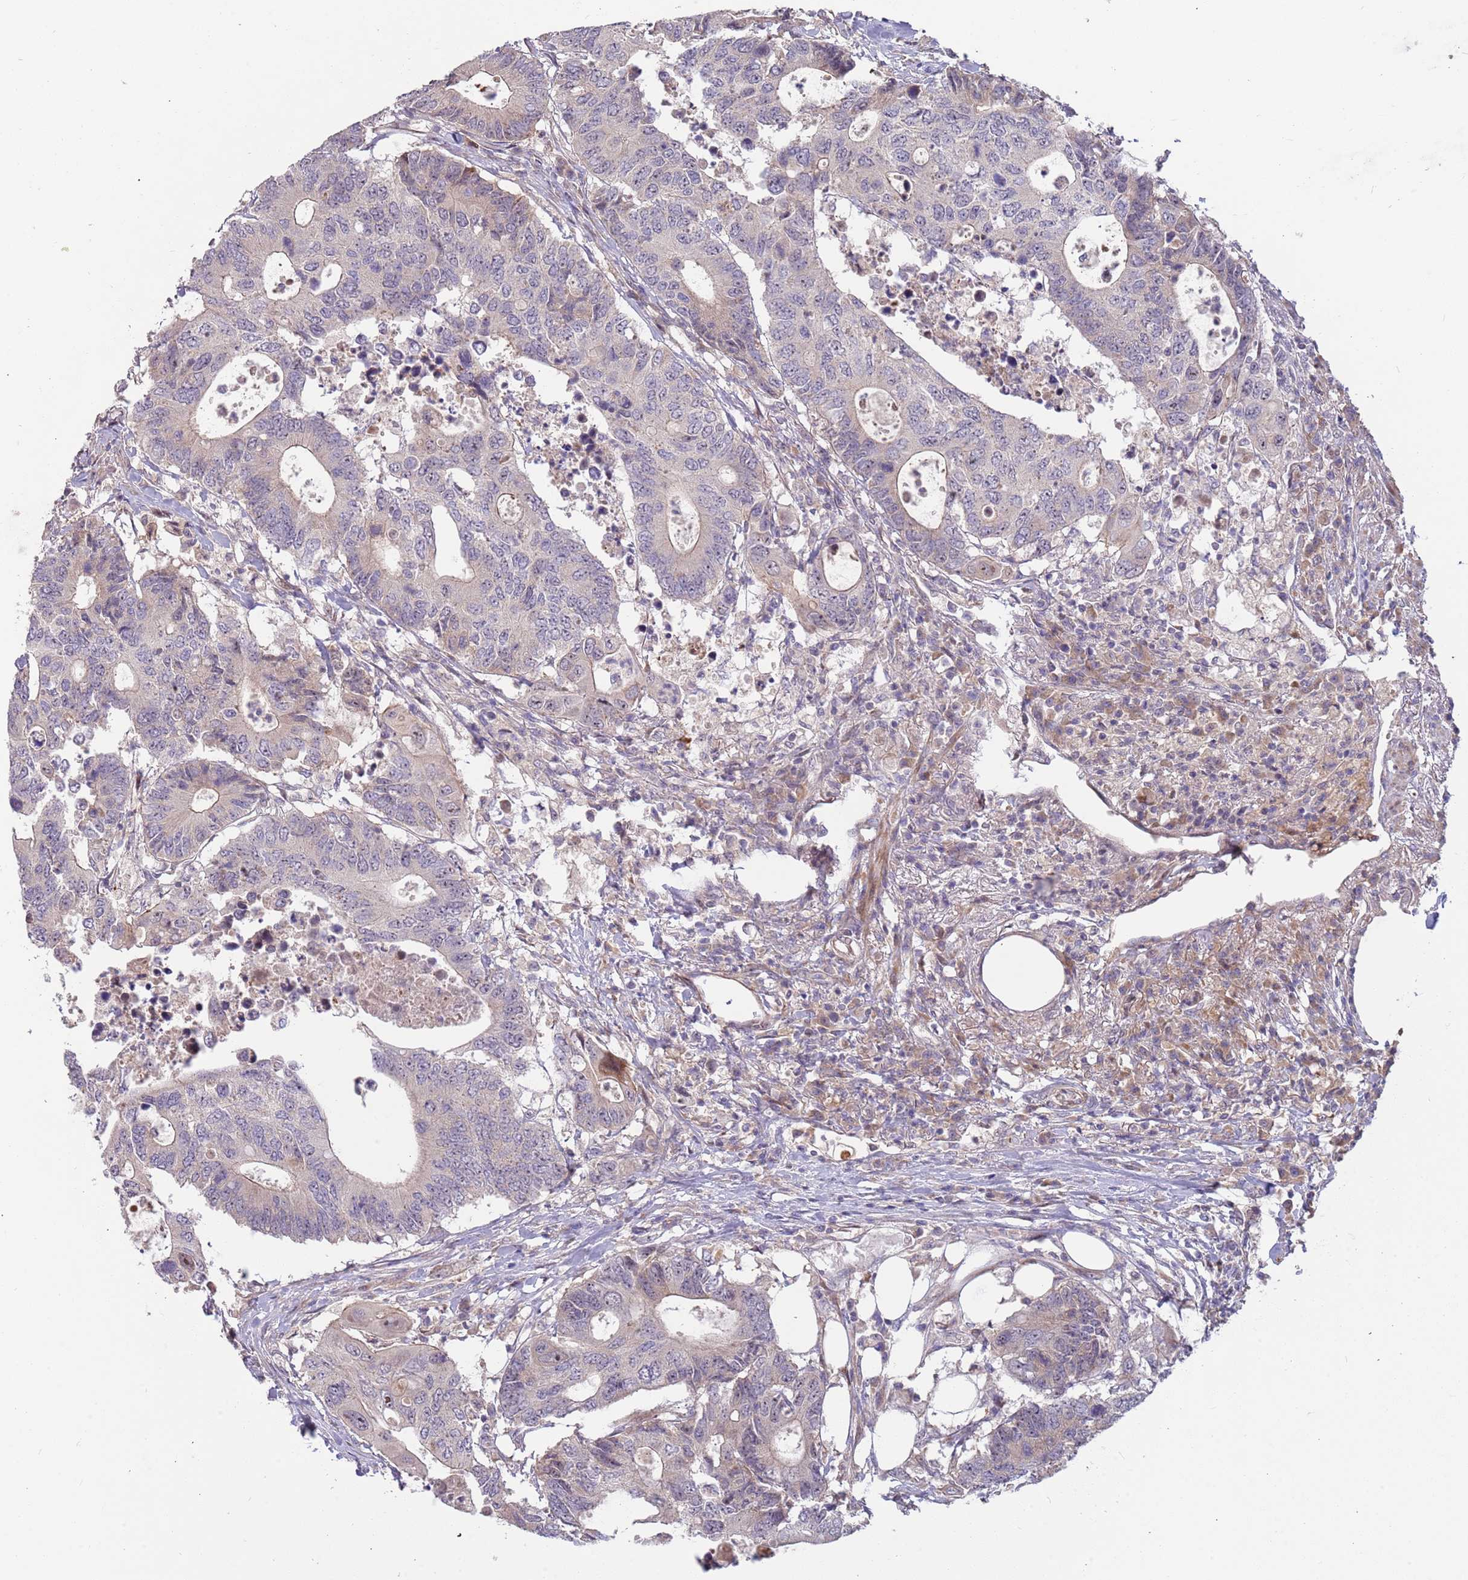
{"staining": {"intensity": "negative", "quantity": "none", "location": "none"}, "tissue": "colorectal cancer", "cell_type": "Tumor cells", "image_type": "cancer", "snomed": [{"axis": "morphology", "description": "Adenocarcinoma, NOS"}, {"axis": "topography", "description": "Colon"}], "caption": "The histopathology image demonstrates no significant positivity in tumor cells of colorectal cancer.", "gene": "TRAPPC6B", "patient": {"sex": "male", "age": 71}}